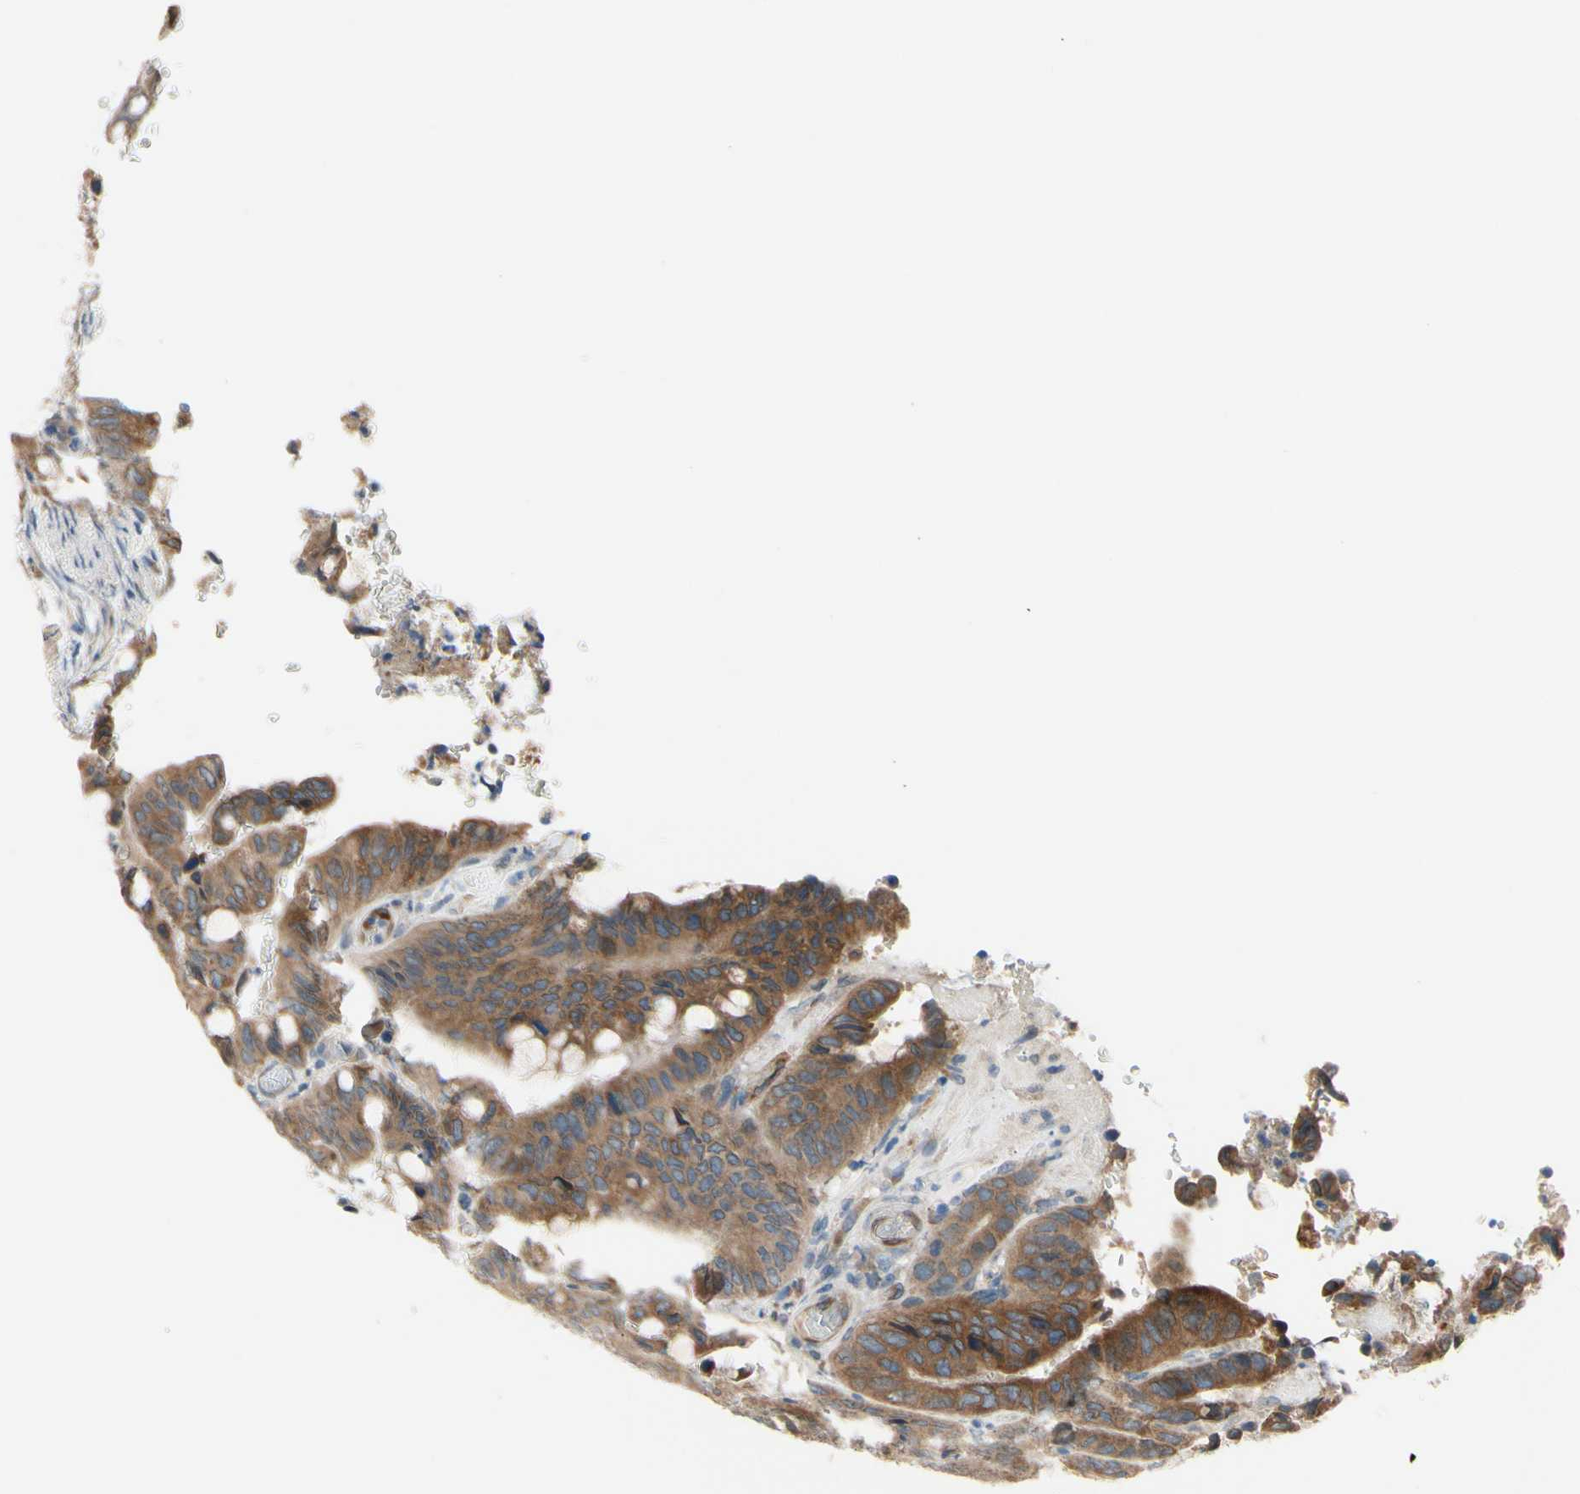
{"staining": {"intensity": "moderate", "quantity": ">75%", "location": "cytoplasmic/membranous"}, "tissue": "colorectal cancer", "cell_type": "Tumor cells", "image_type": "cancer", "snomed": [{"axis": "morphology", "description": "Normal tissue, NOS"}, {"axis": "morphology", "description": "Adenocarcinoma, NOS"}, {"axis": "topography", "description": "Rectum"}, {"axis": "topography", "description": "Peripheral nerve tissue"}], "caption": "The image shows a brown stain indicating the presence of a protein in the cytoplasmic/membranous of tumor cells in colorectal cancer (adenocarcinoma).", "gene": "PRXL2A", "patient": {"sex": "male", "age": 92}}